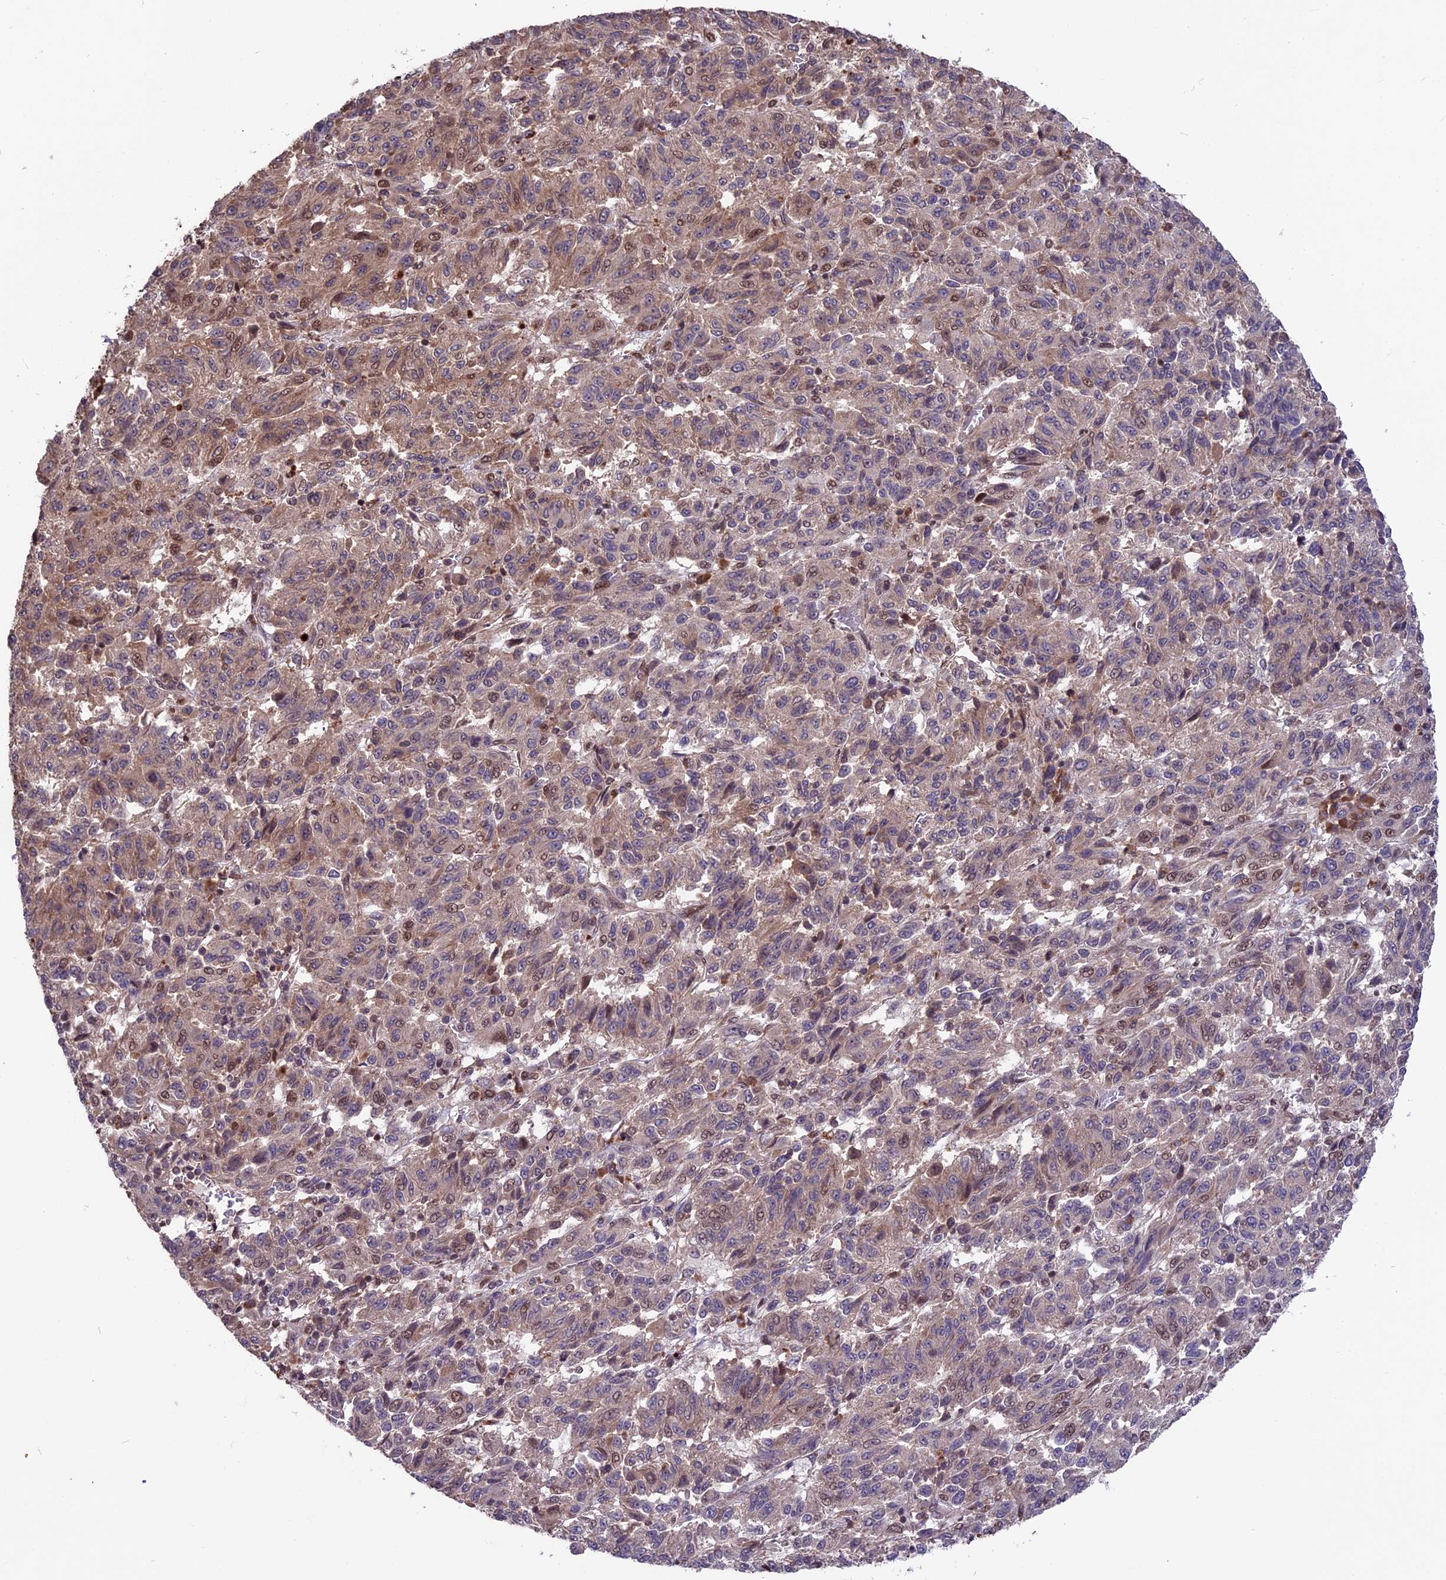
{"staining": {"intensity": "moderate", "quantity": "<25%", "location": "cytoplasmic/membranous,nuclear"}, "tissue": "melanoma", "cell_type": "Tumor cells", "image_type": "cancer", "snomed": [{"axis": "morphology", "description": "Malignant melanoma, Metastatic site"}, {"axis": "topography", "description": "Lung"}], "caption": "An IHC image of neoplastic tissue is shown. Protein staining in brown highlights moderate cytoplasmic/membranous and nuclear positivity in malignant melanoma (metastatic site) within tumor cells. (DAB = brown stain, brightfield microscopy at high magnification).", "gene": "ZNF598", "patient": {"sex": "male", "age": 64}}